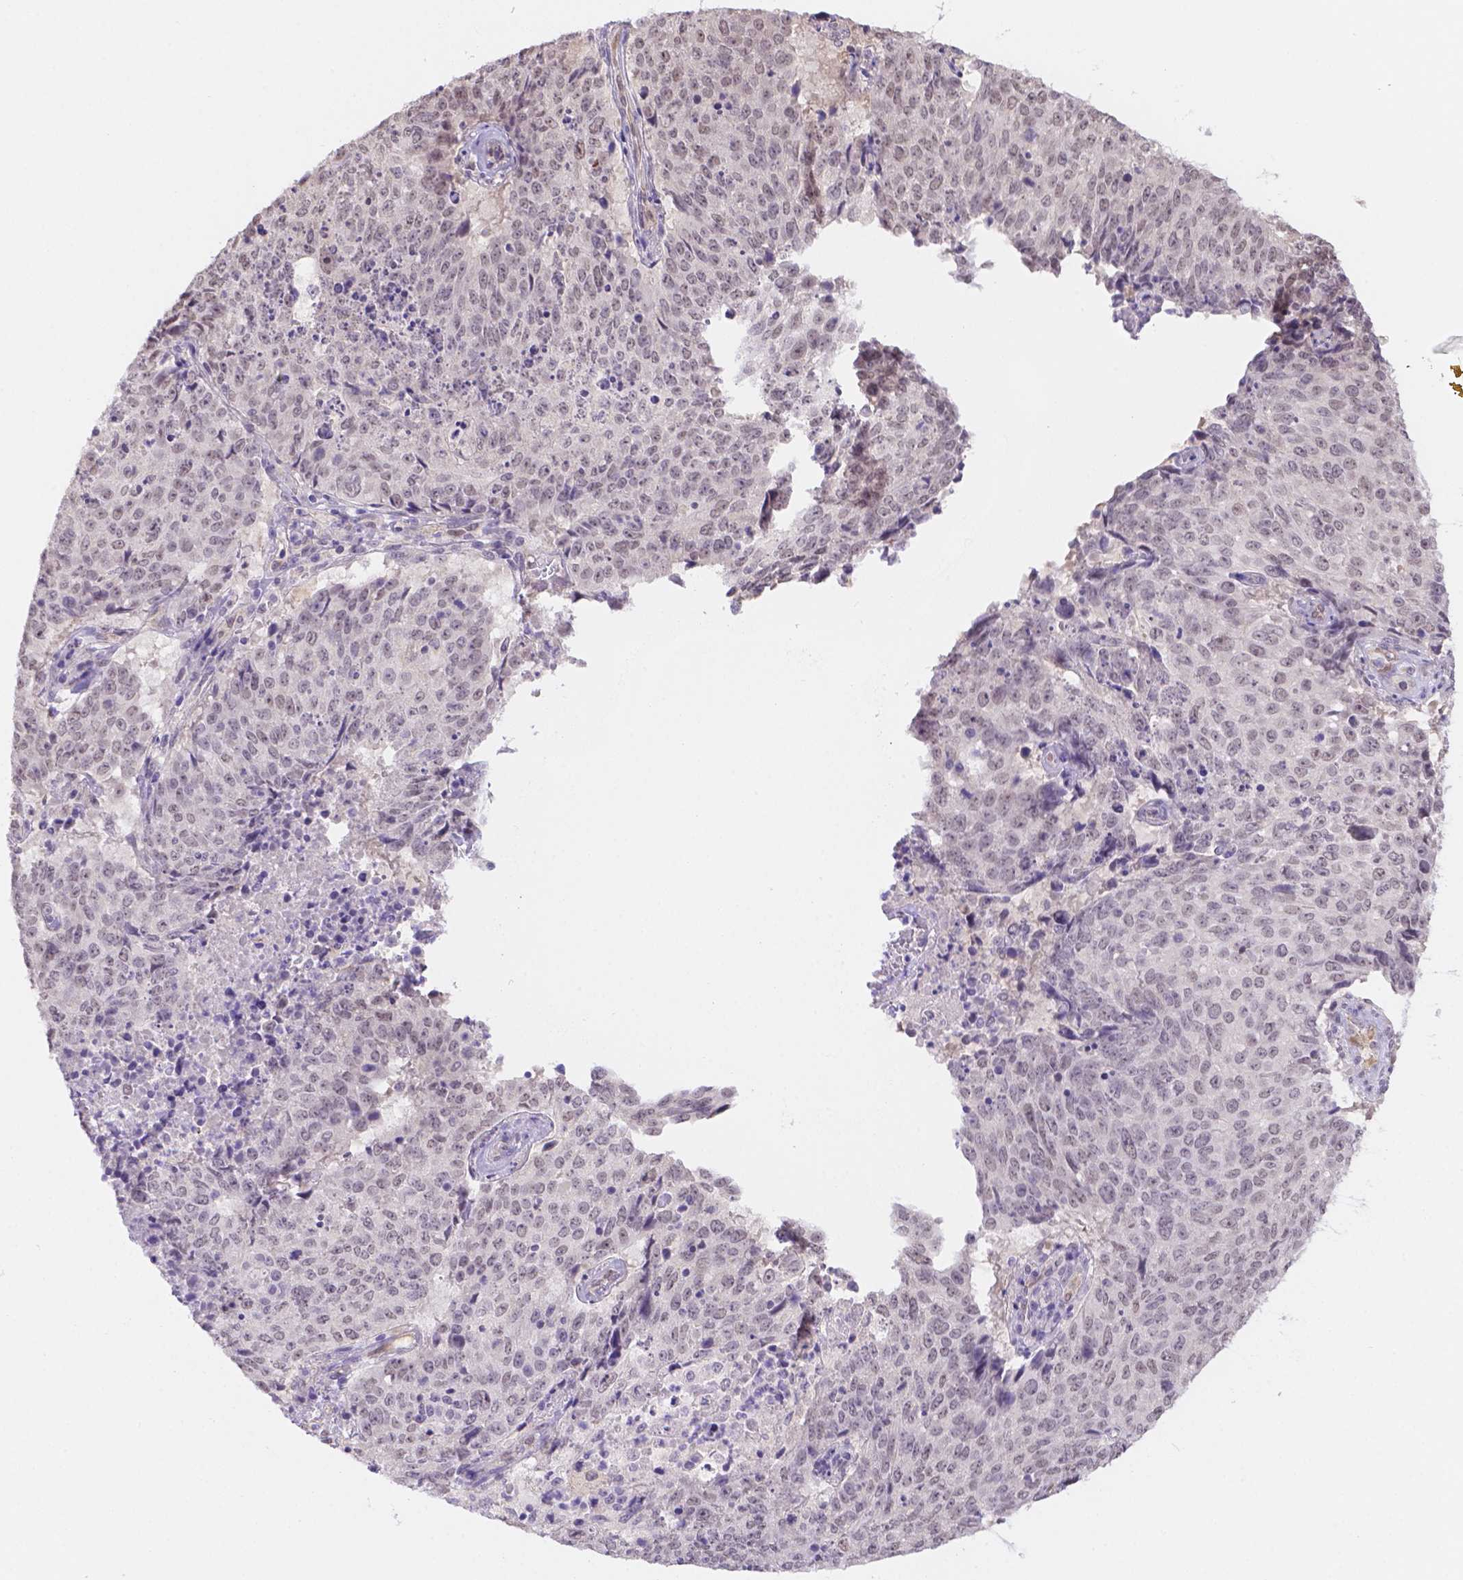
{"staining": {"intensity": "negative", "quantity": "none", "location": "none"}, "tissue": "lung cancer", "cell_type": "Tumor cells", "image_type": "cancer", "snomed": [{"axis": "morphology", "description": "Normal tissue, NOS"}, {"axis": "morphology", "description": "Squamous cell carcinoma, NOS"}, {"axis": "topography", "description": "Bronchus"}, {"axis": "topography", "description": "Lung"}], "caption": "IHC histopathology image of human lung squamous cell carcinoma stained for a protein (brown), which demonstrates no staining in tumor cells.", "gene": "NXPE2", "patient": {"sex": "male", "age": 64}}